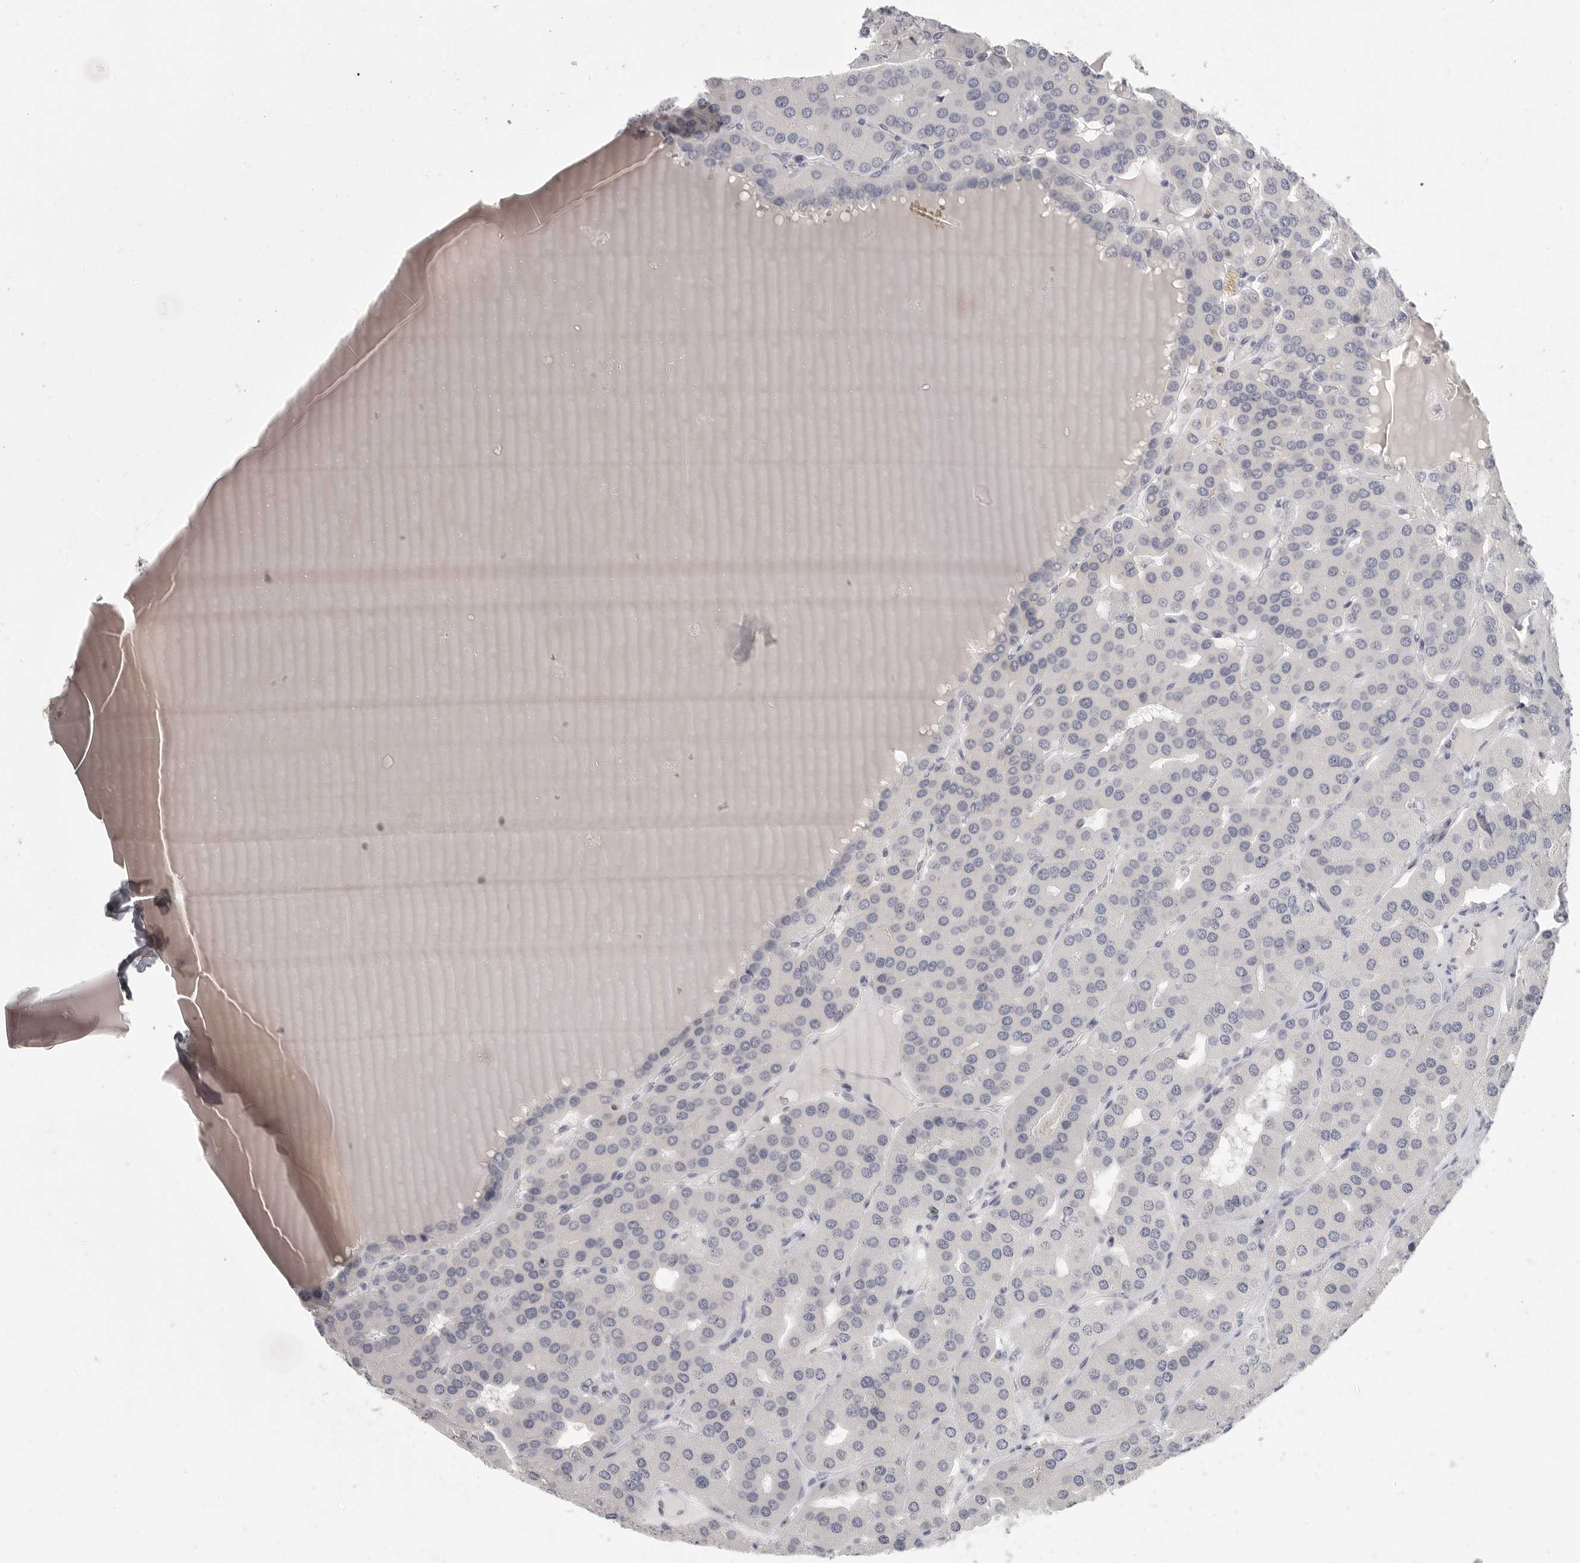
{"staining": {"intensity": "negative", "quantity": "none", "location": "none"}, "tissue": "parathyroid gland", "cell_type": "Glandular cells", "image_type": "normal", "snomed": [{"axis": "morphology", "description": "Normal tissue, NOS"}, {"axis": "morphology", "description": "Adenoma, NOS"}, {"axis": "topography", "description": "Parathyroid gland"}], "caption": "An IHC histopathology image of normal parathyroid gland is shown. There is no staining in glandular cells of parathyroid gland. (DAB (3,3'-diaminobenzidine) immunohistochemistry (IHC) visualized using brightfield microscopy, high magnification).", "gene": "HMGCS2", "patient": {"sex": "female", "age": 86}}